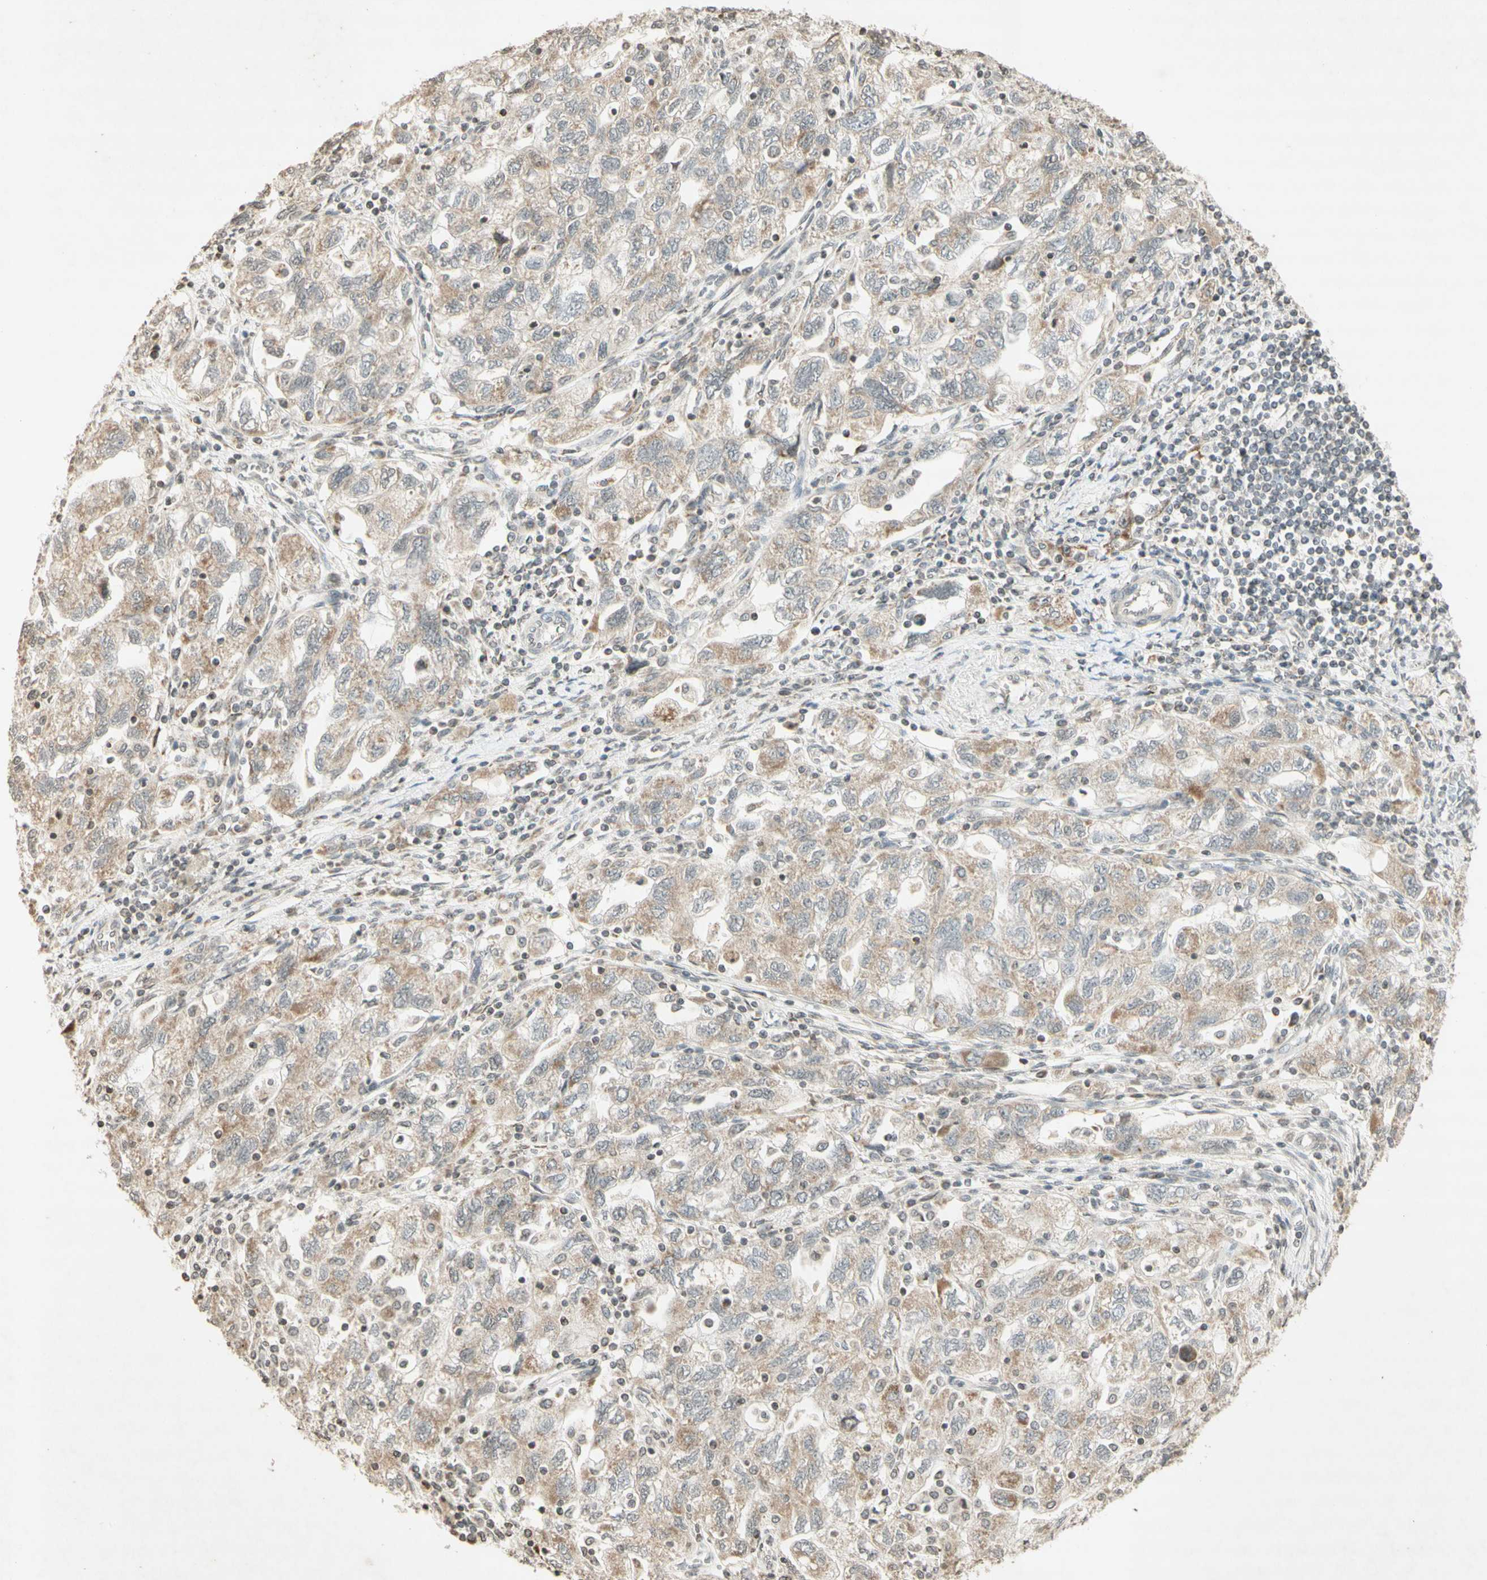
{"staining": {"intensity": "weak", "quantity": ">75%", "location": "cytoplasmic/membranous"}, "tissue": "ovarian cancer", "cell_type": "Tumor cells", "image_type": "cancer", "snomed": [{"axis": "morphology", "description": "Carcinoma, NOS"}, {"axis": "morphology", "description": "Cystadenocarcinoma, serous, NOS"}, {"axis": "topography", "description": "Ovary"}], "caption": "Human ovarian carcinoma stained for a protein (brown) reveals weak cytoplasmic/membranous positive staining in about >75% of tumor cells.", "gene": "CCNI", "patient": {"sex": "female", "age": 69}}